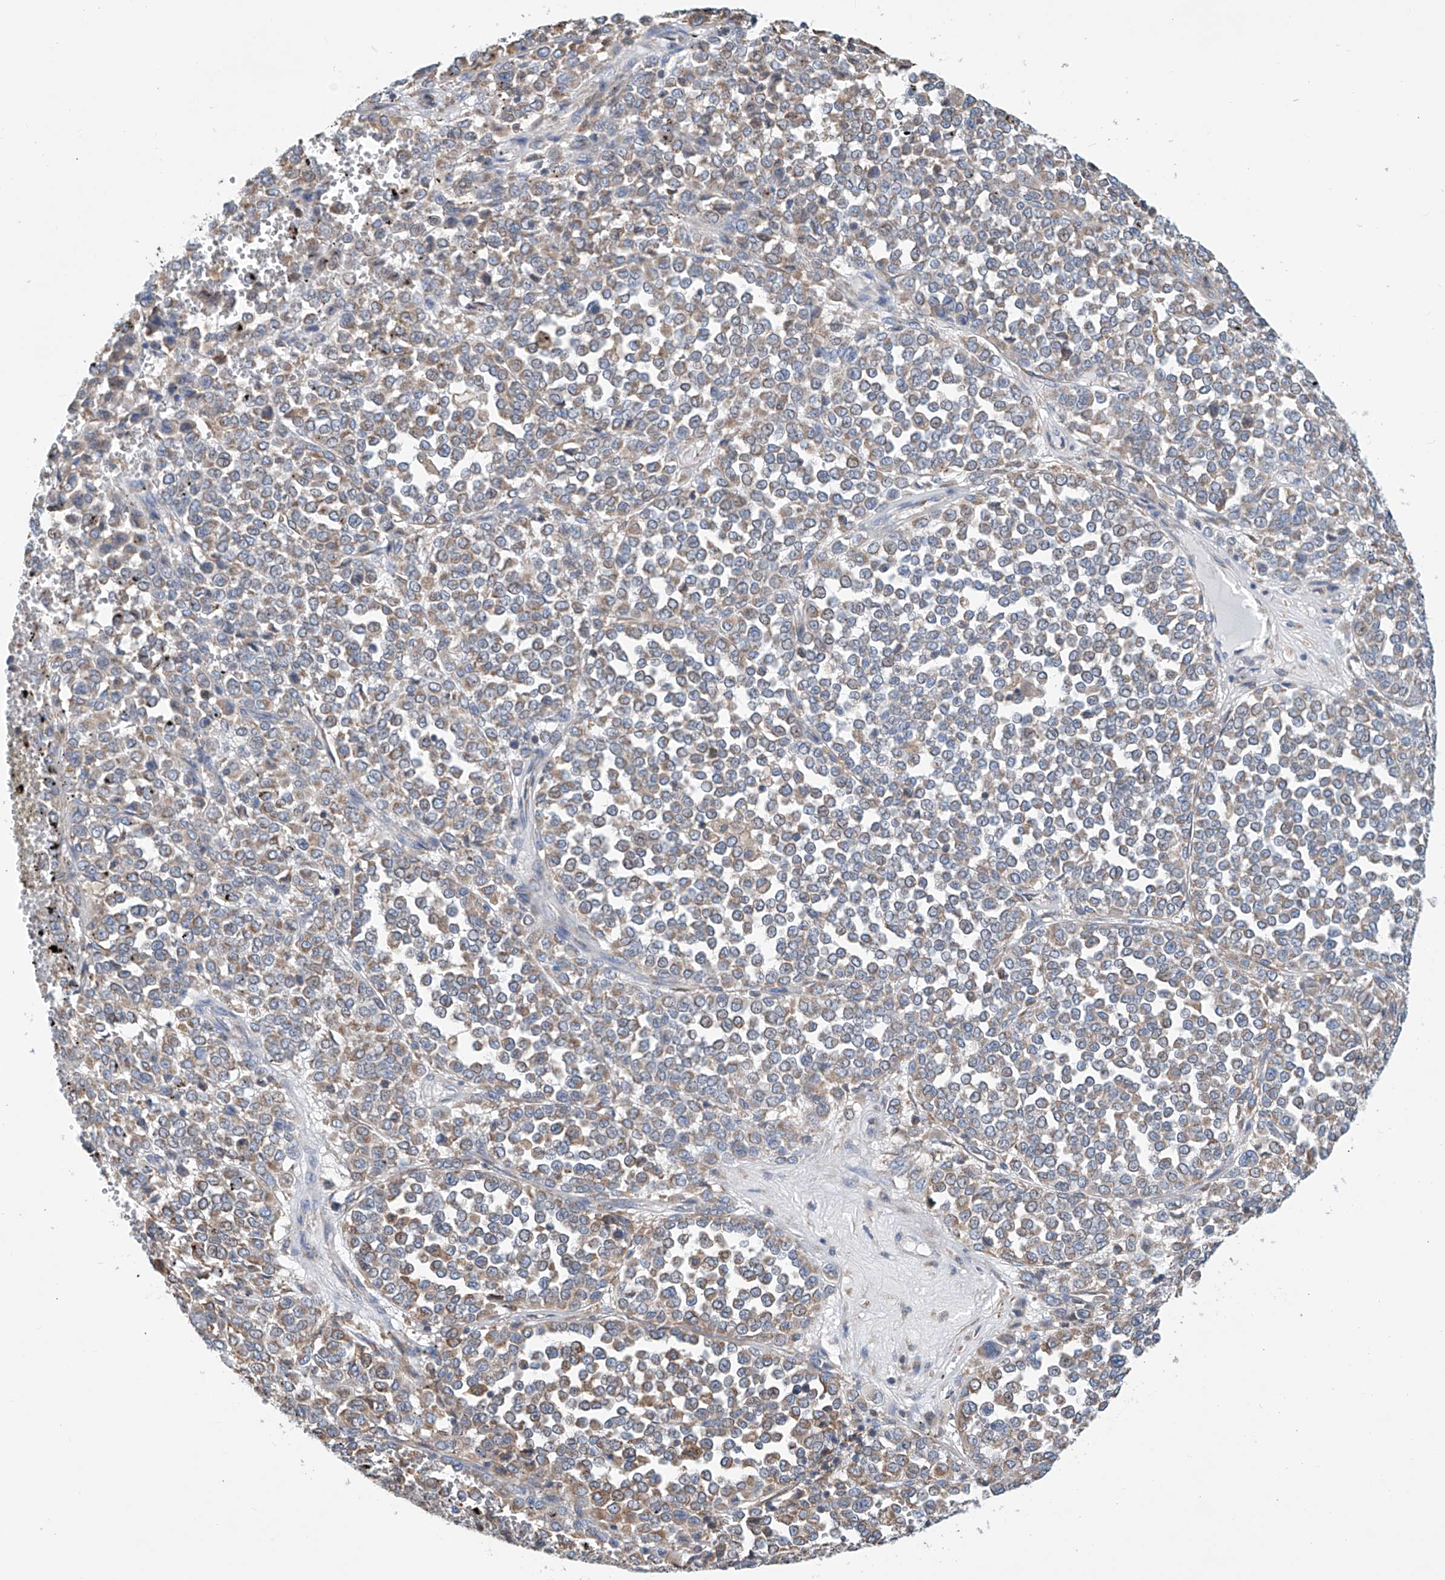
{"staining": {"intensity": "weak", "quantity": "25%-75%", "location": "cytoplasmic/membranous"}, "tissue": "melanoma", "cell_type": "Tumor cells", "image_type": "cancer", "snomed": [{"axis": "morphology", "description": "Malignant melanoma, Metastatic site"}, {"axis": "topography", "description": "Pancreas"}], "caption": "High-power microscopy captured an IHC histopathology image of malignant melanoma (metastatic site), revealing weak cytoplasmic/membranous expression in about 25%-75% of tumor cells.", "gene": "MAD2L1", "patient": {"sex": "female", "age": 30}}